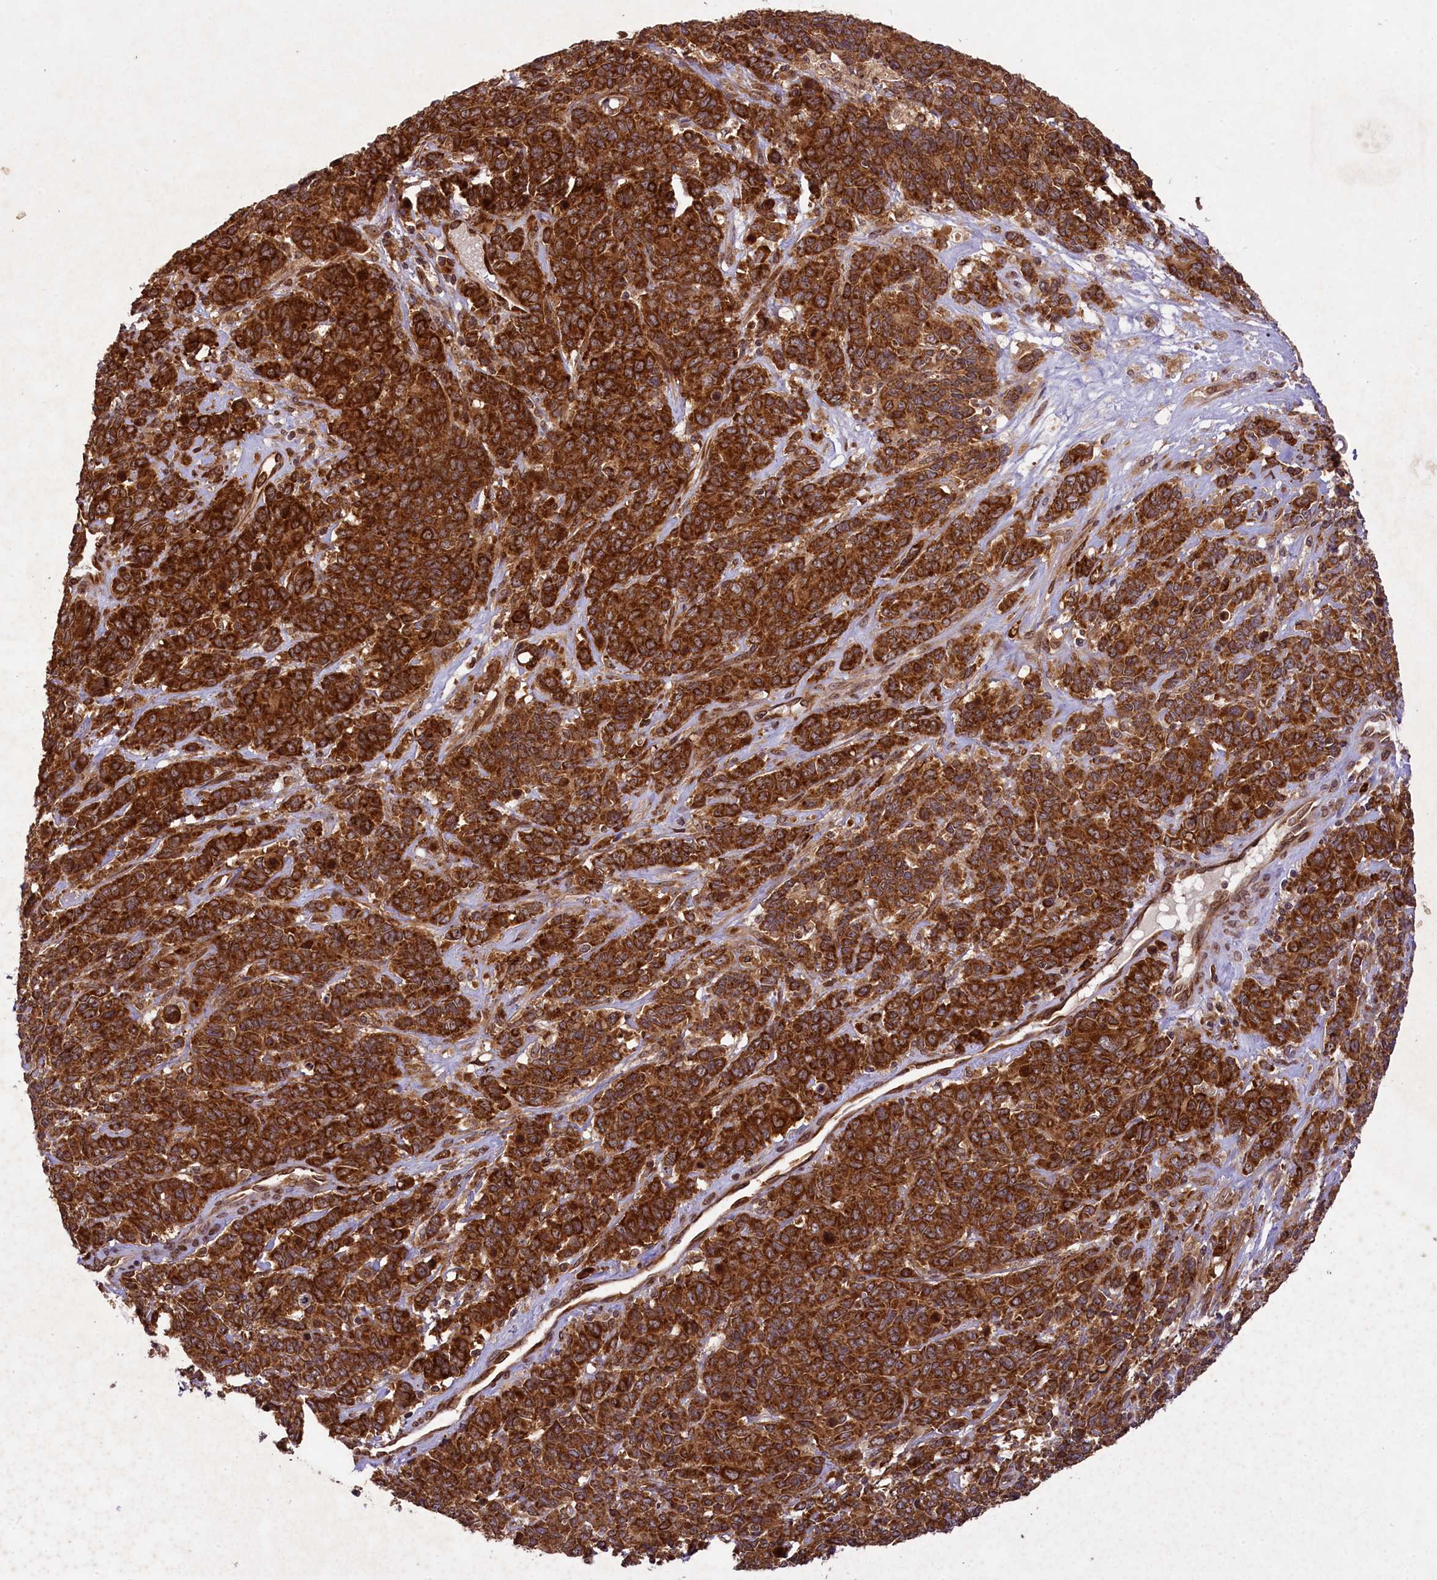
{"staining": {"intensity": "strong", "quantity": ">75%", "location": "cytoplasmic/membranous"}, "tissue": "cervical cancer", "cell_type": "Tumor cells", "image_type": "cancer", "snomed": [{"axis": "morphology", "description": "Squamous cell carcinoma, NOS"}, {"axis": "topography", "description": "Cervix"}], "caption": "This micrograph exhibits immunohistochemistry (IHC) staining of cervical squamous cell carcinoma, with high strong cytoplasmic/membranous expression in approximately >75% of tumor cells.", "gene": "LARP4", "patient": {"sex": "female", "age": 60}}